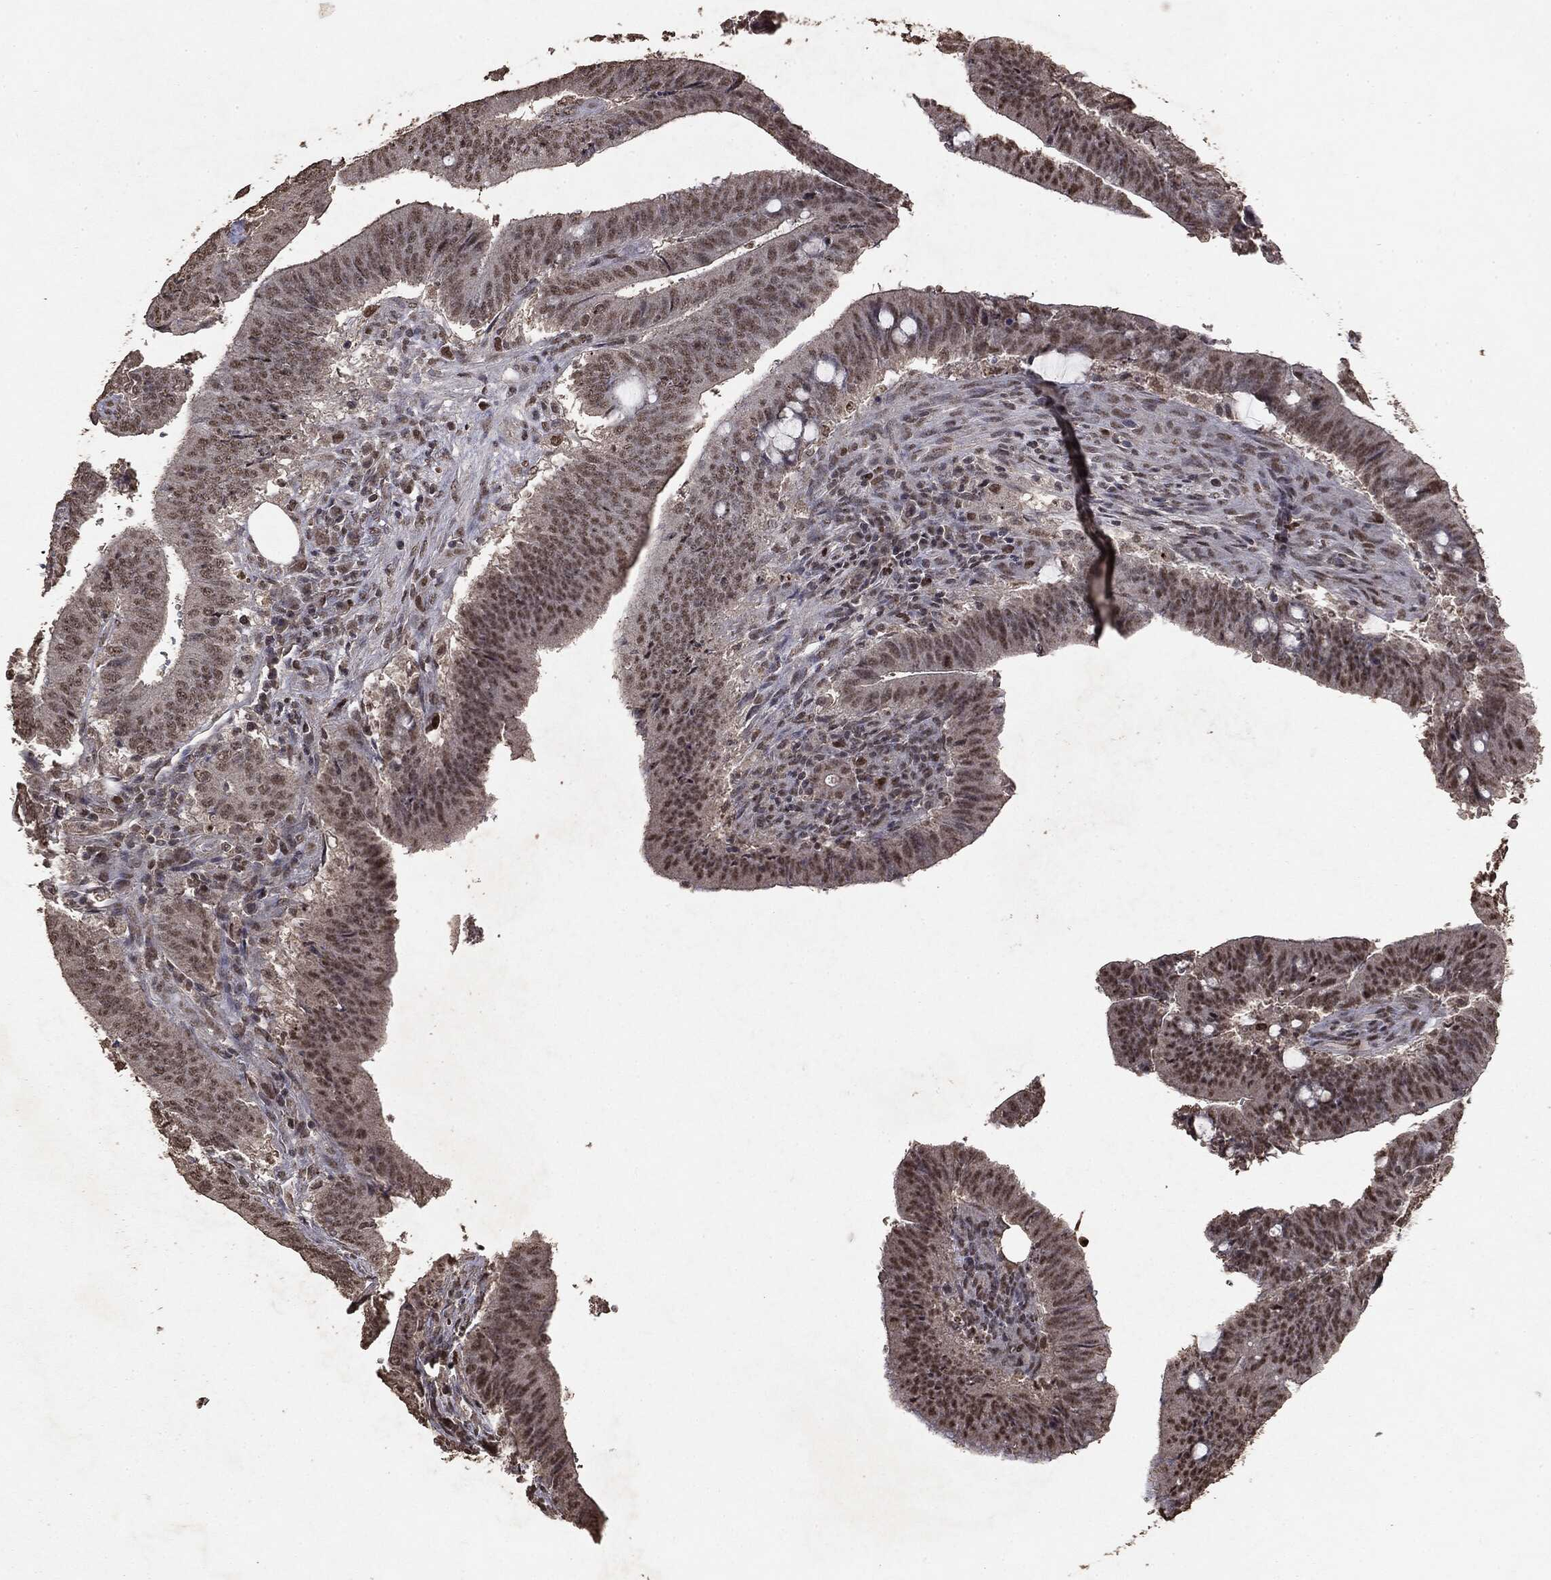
{"staining": {"intensity": "weak", "quantity": "25%-75%", "location": "nuclear"}, "tissue": "colorectal cancer", "cell_type": "Tumor cells", "image_type": "cancer", "snomed": [{"axis": "morphology", "description": "Adenocarcinoma, NOS"}, {"axis": "topography", "description": "Colon"}], "caption": "Human colorectal cancer stained for a protein (brown) reveals weak nuclear positive staining in about 25%-75% of tumor cells.", "gene": "RAD18", "patient": {"sex": "female", "age": 43}}